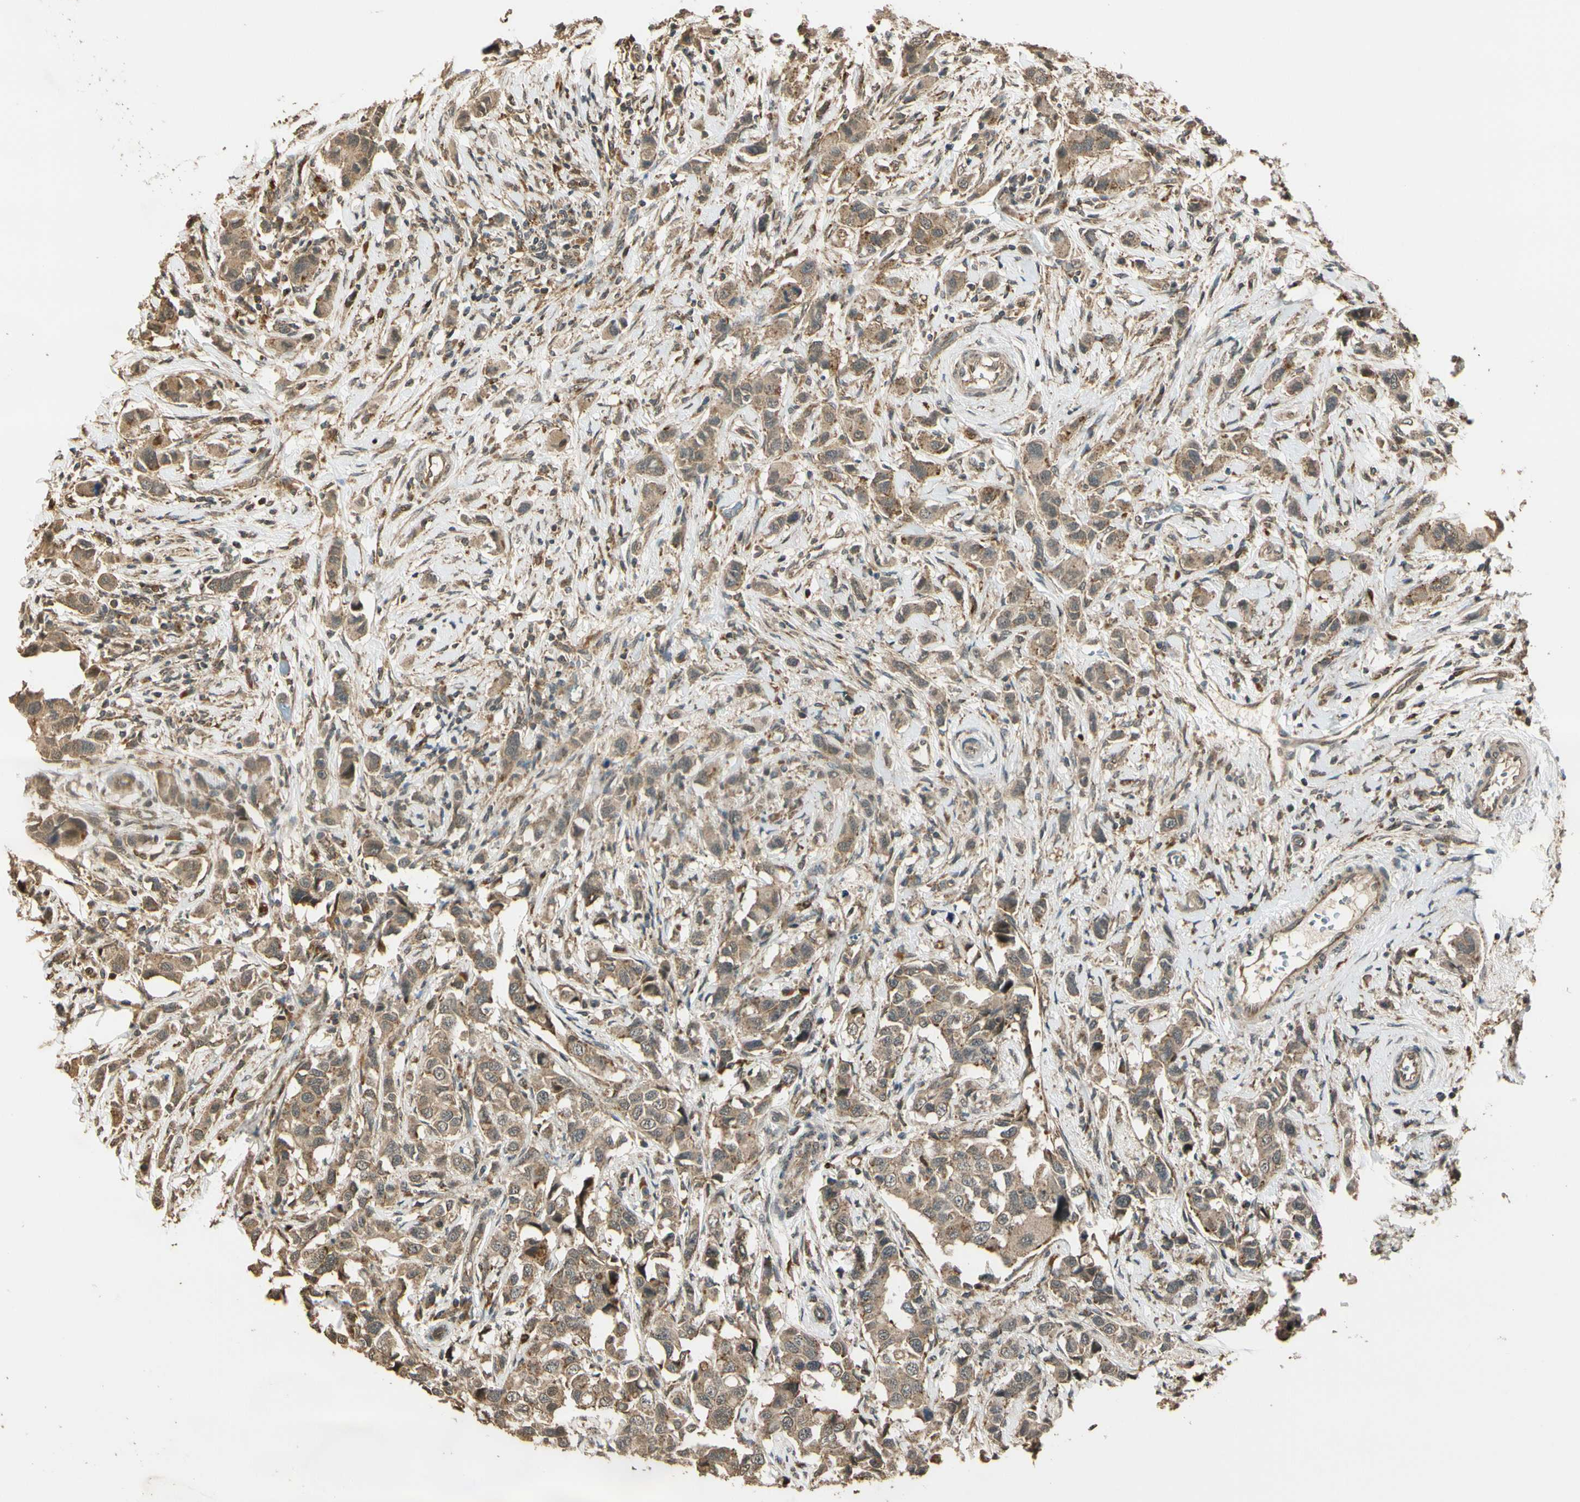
{"staining": {"intensity": "weak", "quantity": ">75%", "location": "cytoplasmic/membranous"}, "tissue": "breast cancer", "cell_type": "Tumor cells", "image_type": "cancer", "snomed": [{"axis": "morphology", "description": "Normal tissue, NOS"}, {"axis": "morphology", "description": "Duct carcinoma"}, {"axis": "topography", "description": "Breast"}], "caption": "There is low levels of weak cytoplasmic/membranous staining in tumor cells of breast infiltrating ductal carcinoma, as demonstrated by immunohistochemical staining (brown color).", "gene": "LAMTOR1", "patient": {"sex": "female", "age": 50}}